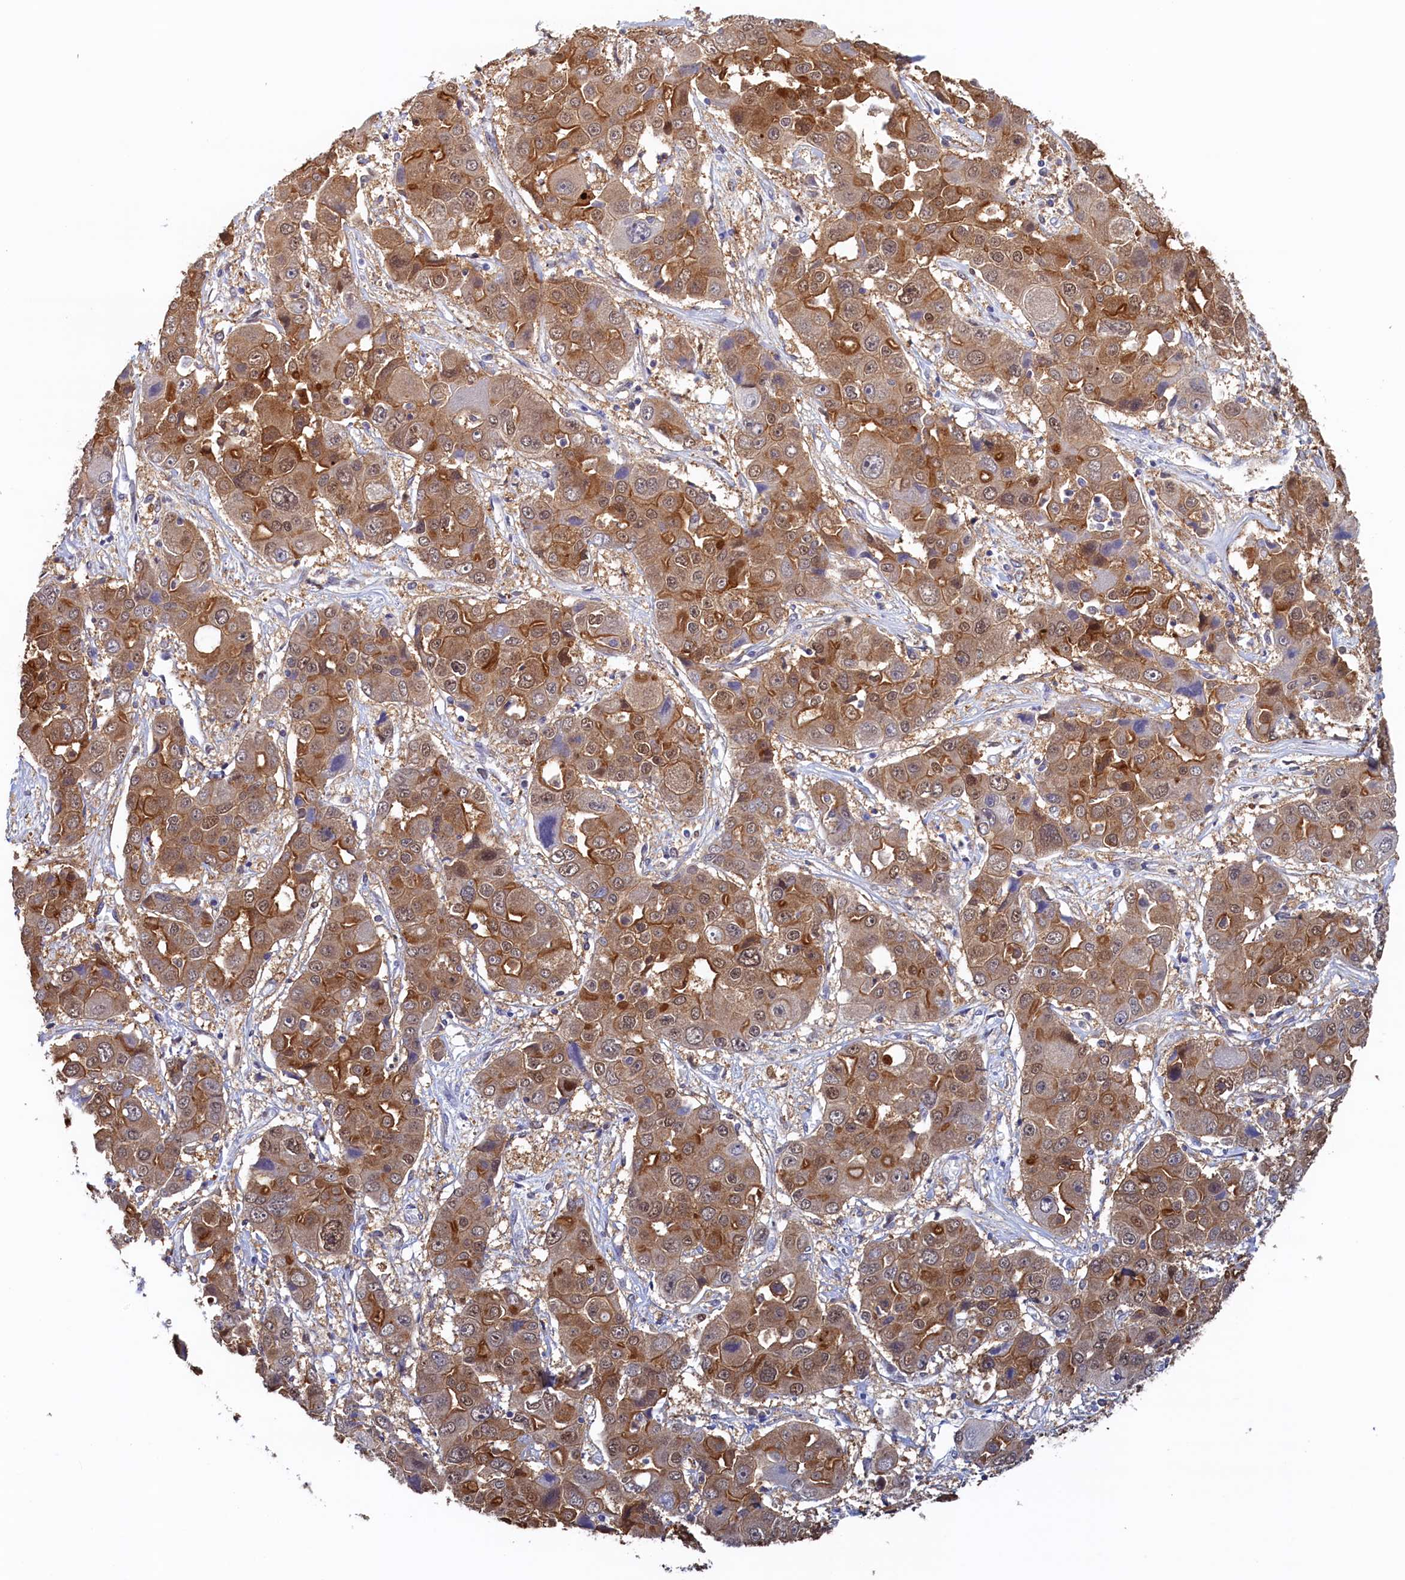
{"staining": {"intensity": "moderate", "quantity": "25%-75%", "location": "cytoplasmic/membranous,nuclear"}, "tissue": "liver cancer", "cell_type": "Tumor cells", "image_type": "cancer", "snomed": [{"axis": "morphology", "description": "Cholangiocarcinoma"}, {"axis": "topography", "description": "Liver"}], "caption": "A histopathology image of human cholangiocarcinoma (liver) stained for a protein exhibits moderate cytoplasmic/membranous and nuclear brown staining in tumor cells.", "gene": "AHCY", "patient": {"sex": "male", "age": 67}}